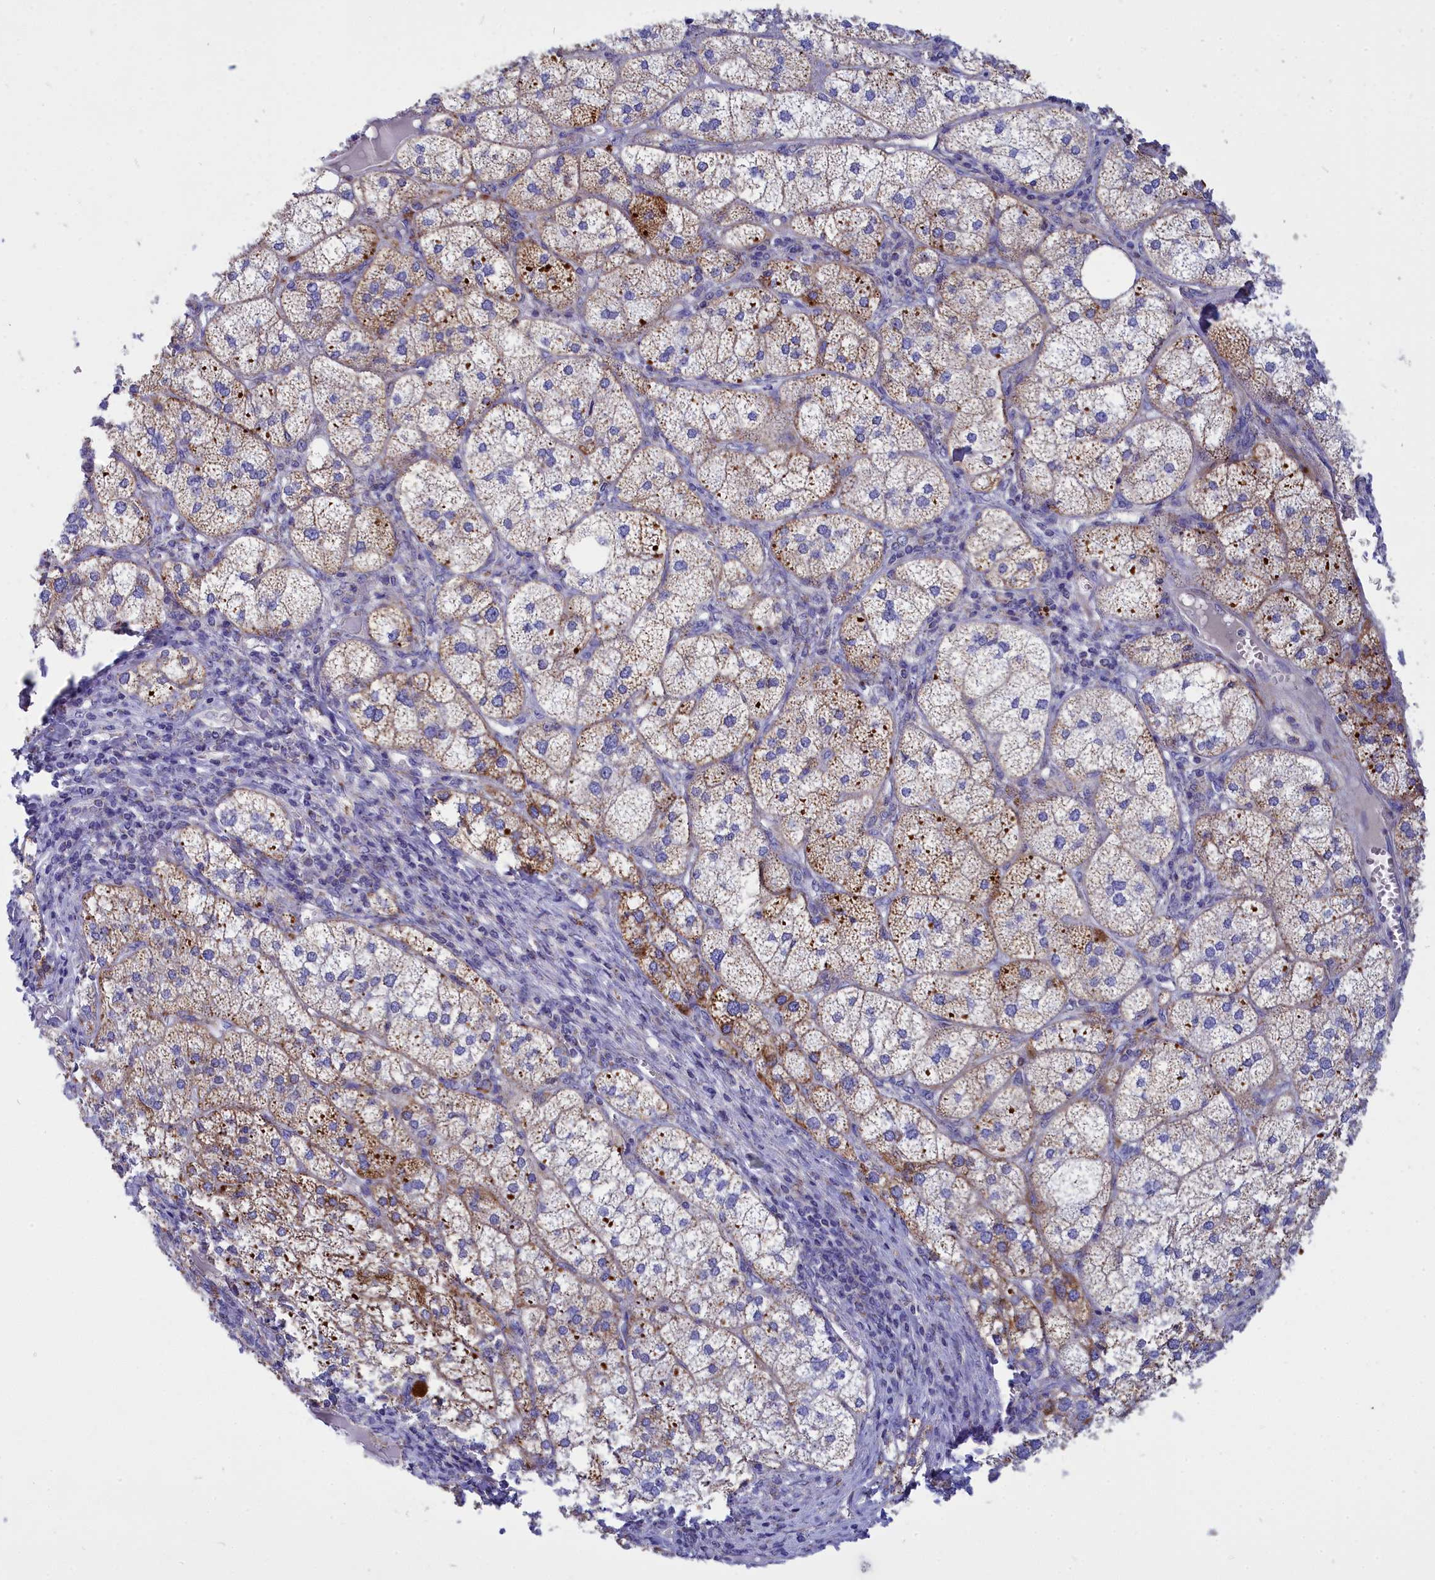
{"staining": {"intensity": "strong", "quantity": "25%-75%", "location": "cytoplasmic/membranous"}, "tissue": "adrenal gland", "cell_type": "Glandular cells", "image_type": "normal", "snomed": [{"axis": "morphology", "description": "Normal tissue, NOS"}, {"axis": "topography", "description": "Adrenal gland"}], "caption": "Immunohistochemical staining of normal adrenal gland demonstrates 25%-75% levels of strong cytoplasmic/membranous protein expression in approximately 25%-75% of glandular cells. The protein of interest is shown in brown color, while the nuclei are stained blue.", "gene": "CCRL2", "patient": {"sex": "female", "age": 61}}